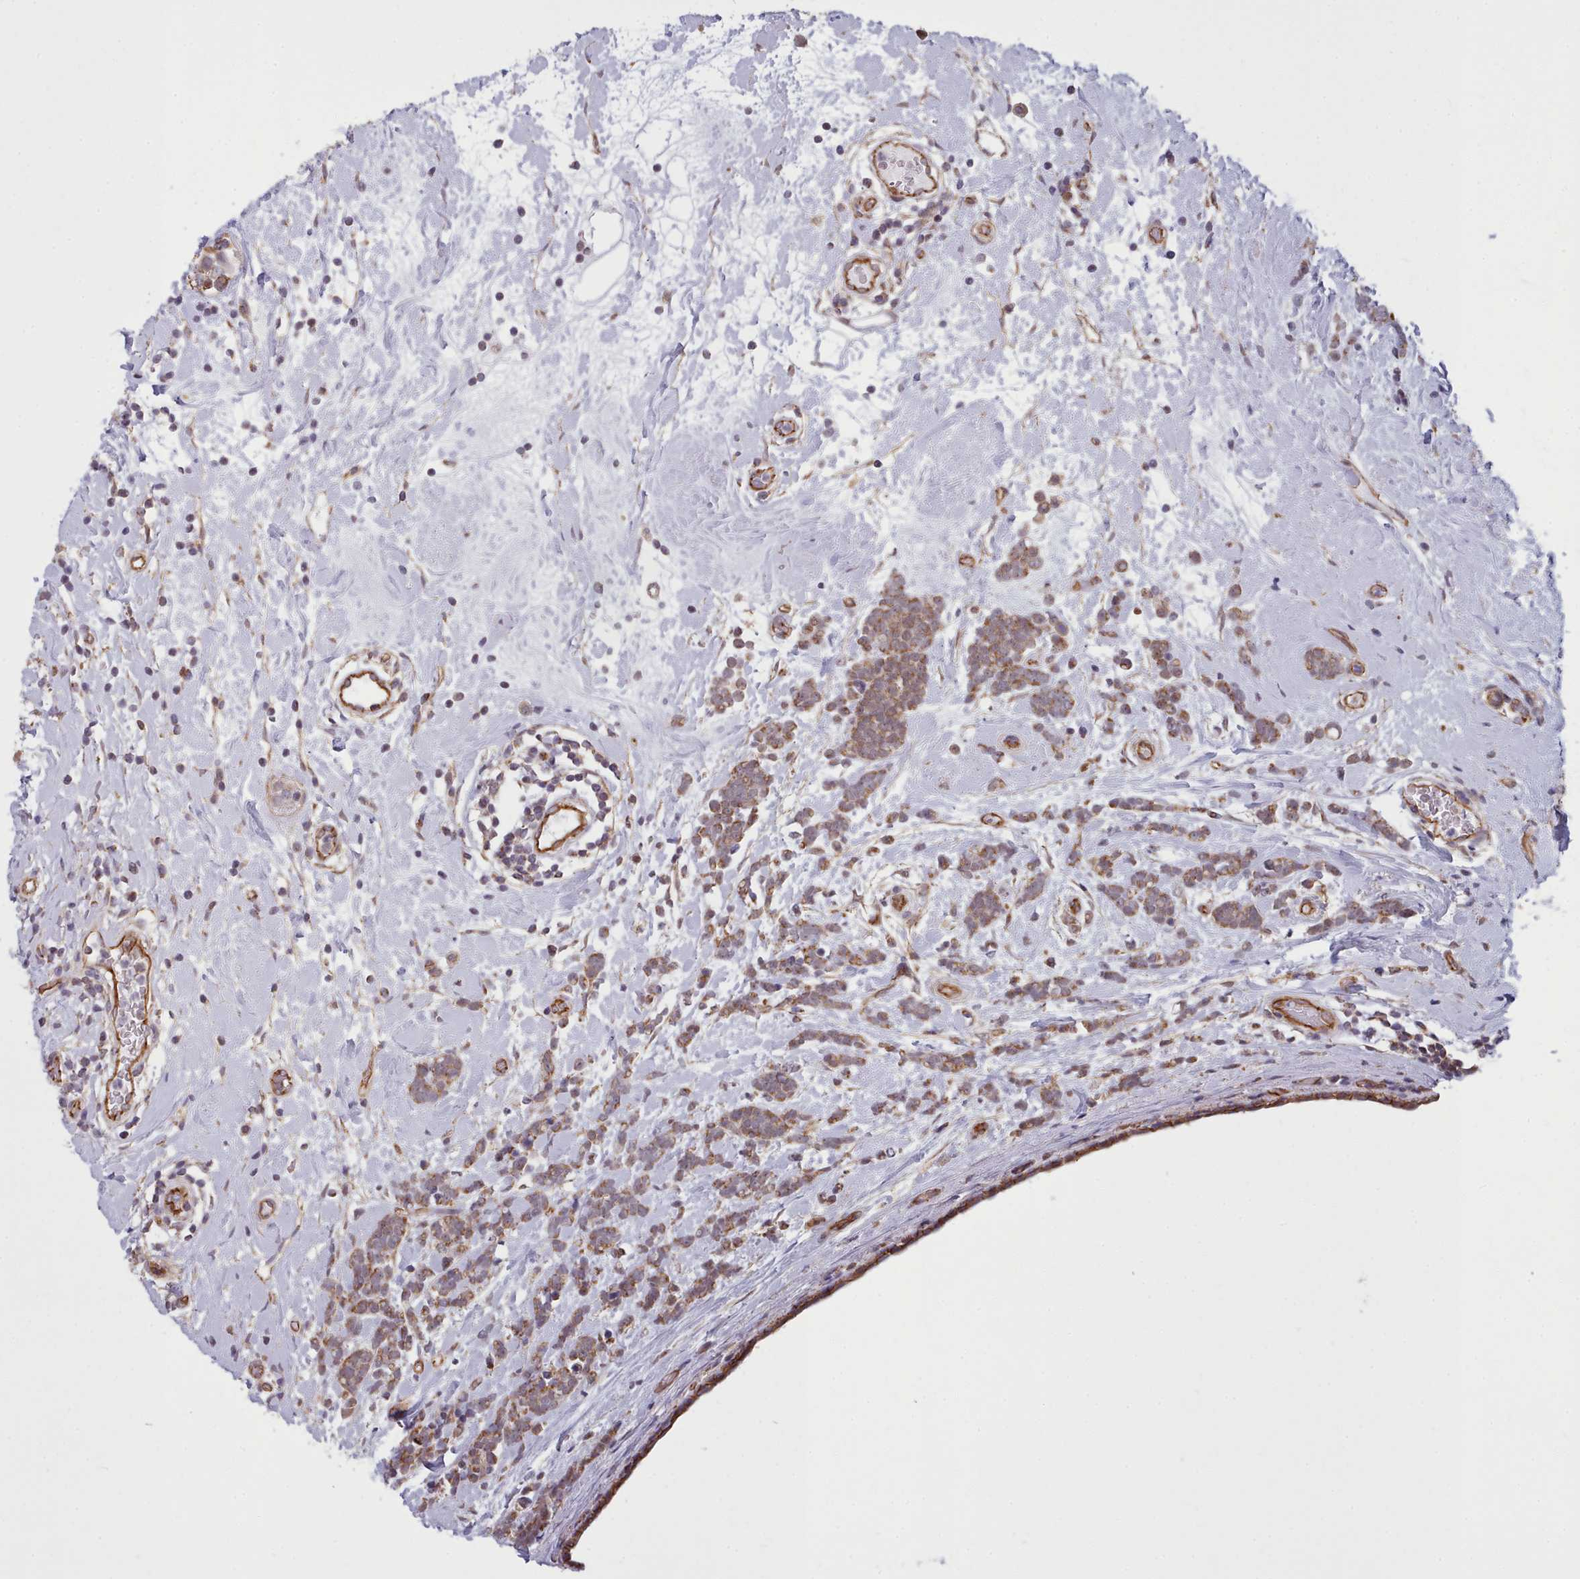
{"staining": {"intensity": "moderate", "quantity": ">75%", "location": "cytoplasmic/membranous"}, "tissue": "breast cancer", "cell_type": "Tumor cells", "image_type": "cancer", "snomed": [{"axis": "morphology", "description": "Lobular carcinoma"}, {"axis": "topography", "description": "Breast"}], "caption": "This is an image of immunohistochemistry staining of lobular carcinoma (breast), which shows moderate staining in the cytoplasmic/membranous of tumor cells.", "gene": "MRPL46", "patient": {"sex": "female", "age": 58}}